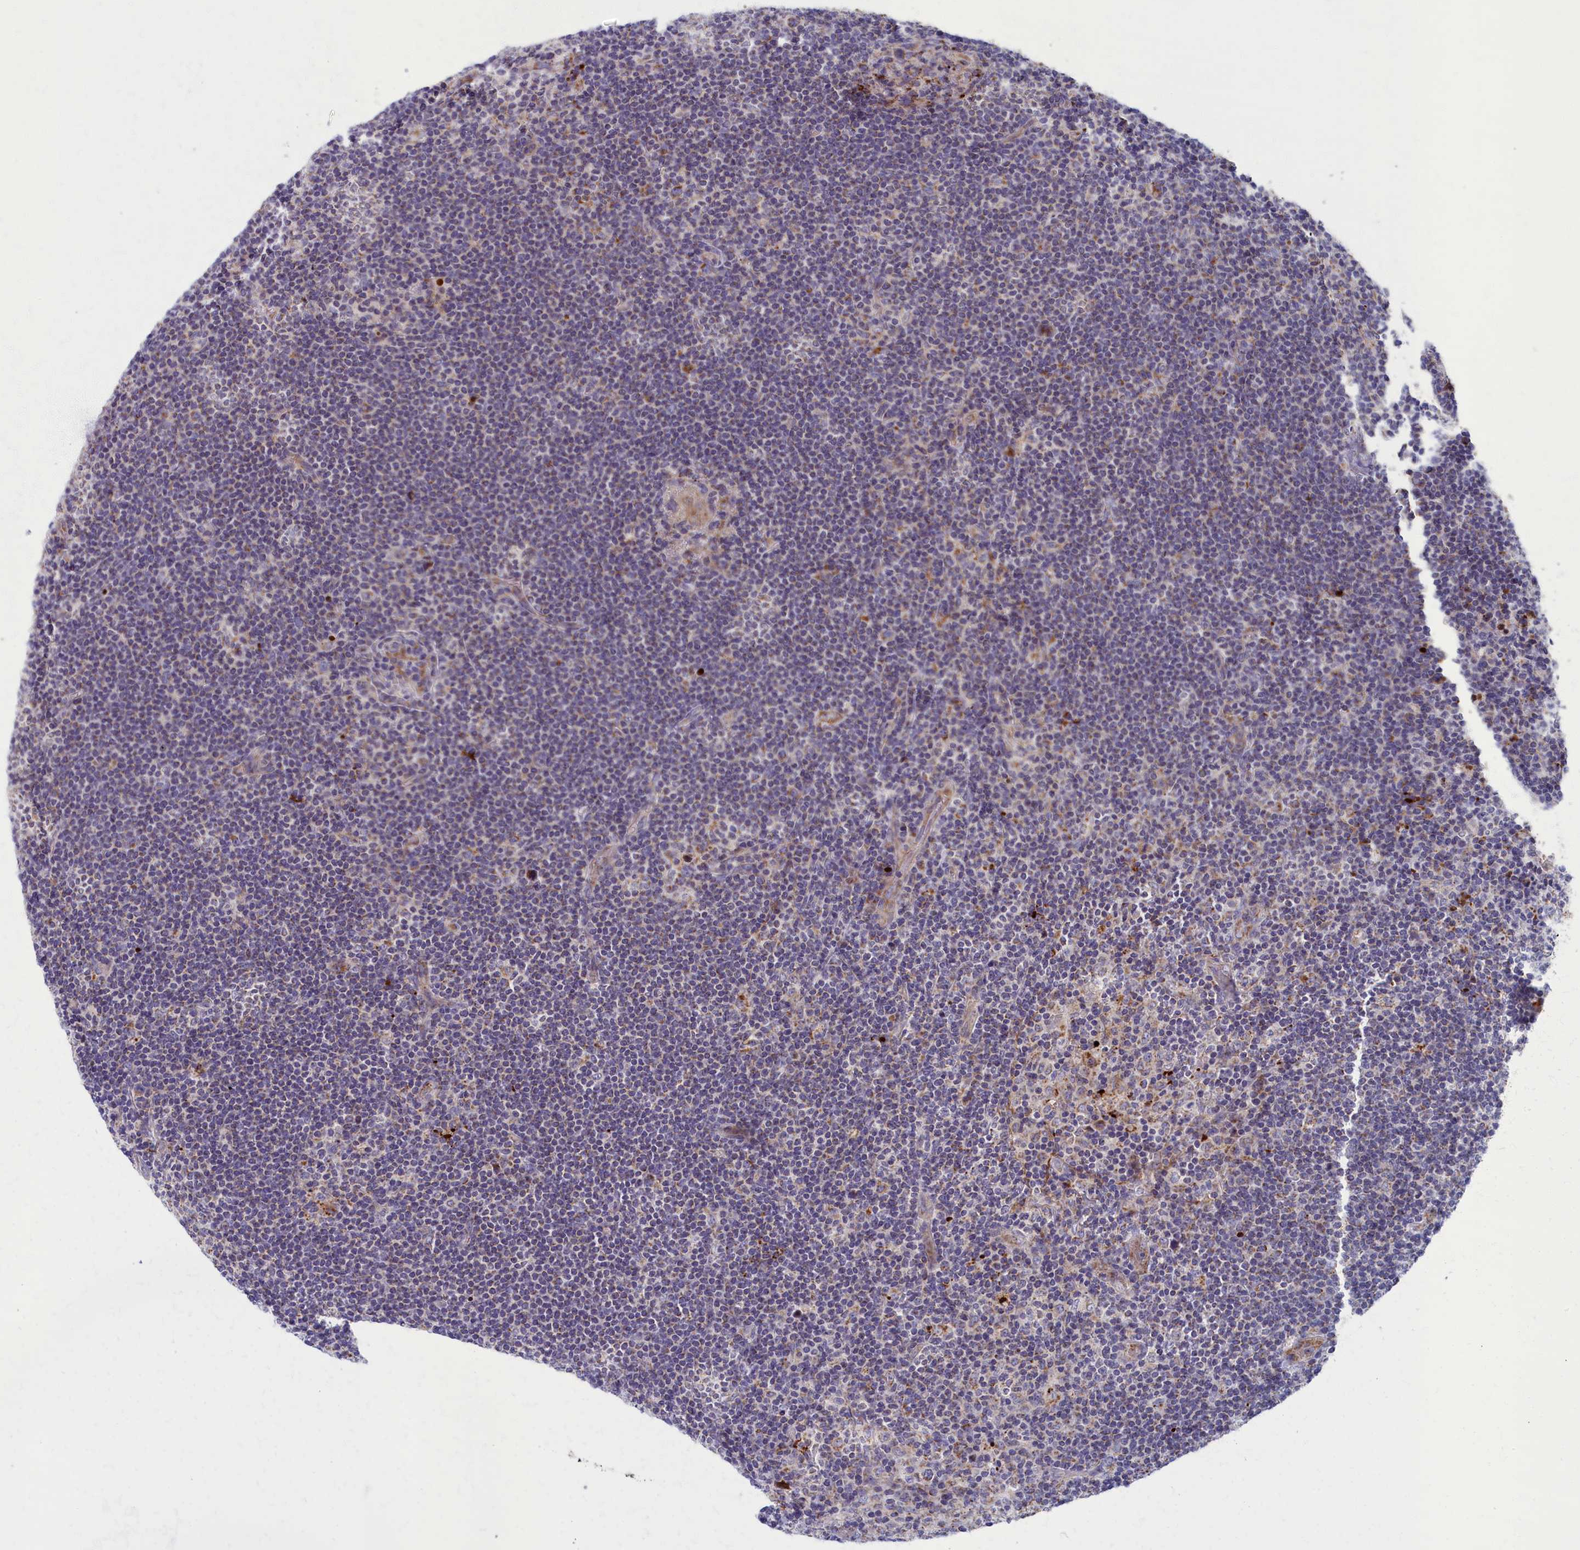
{"staining": {"intensity": "weak", "quantity": "25%-75%", "location": "cytoplasmic/membranous"}, "tissue": "lymphoma", "cell_type": "Tumor cells", "image_type": "cancer", "snomed": [{"axis": "morphology", "description": "Hodgkin's disease, NOS"}, {"axis": "topography", "description": "Lymph node"}], "caption": "Immunohistochemistry (IHC) photomicrograph of human Hodgkin's disease stained for a protein (brown), which shows low levels of weak cytoplasmic/membranous positivity in approximately 25%-75% of tumor cells.", "gene": "MRPS25", "patient": {"sex": "female", "age": 57}}